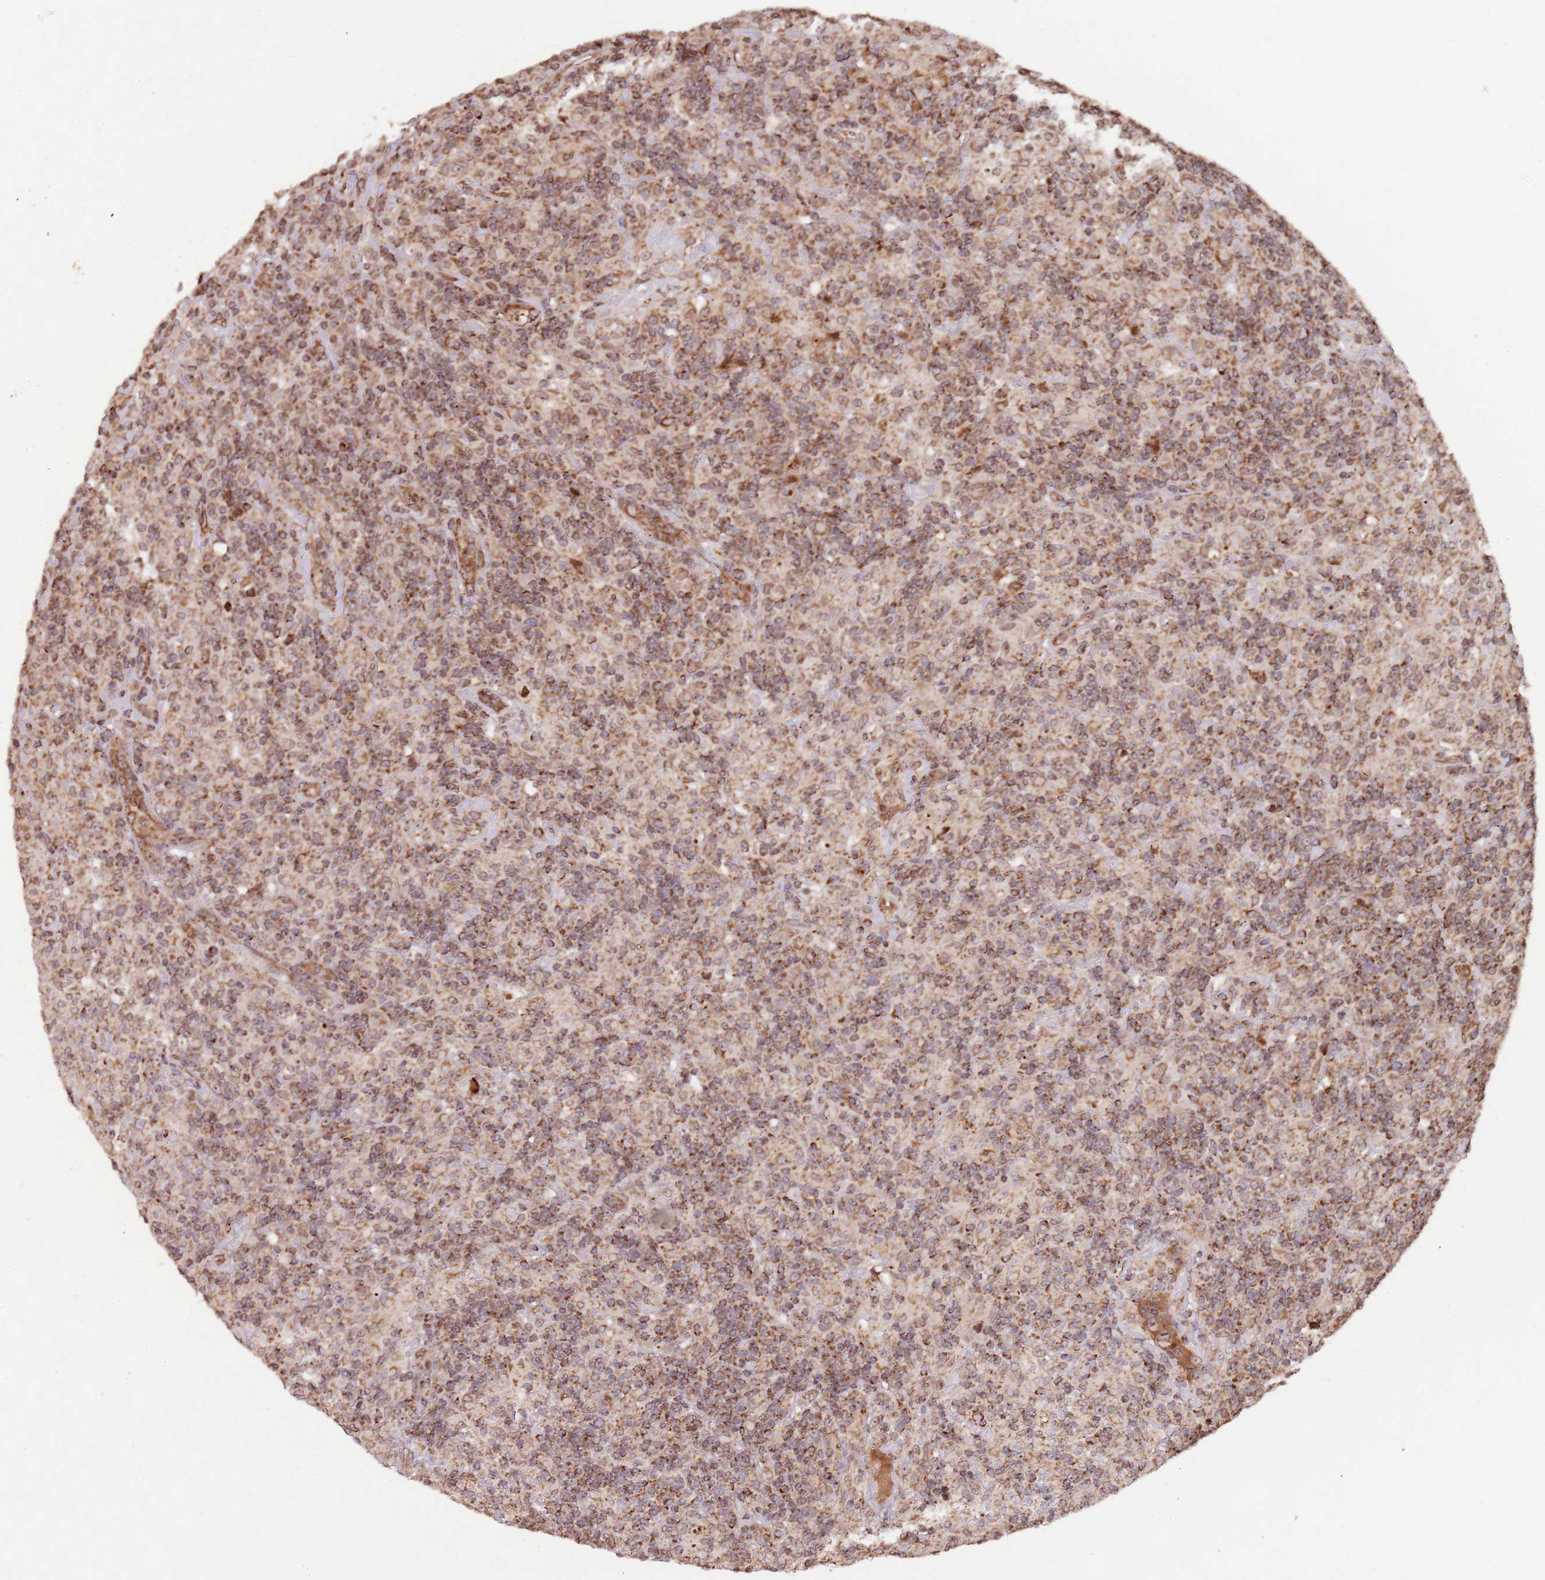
{"staining": {"intensity": "strong", "quantity": ">75%", "location": "cytoplasmic/membranous,nuclear"}, "tissue": "lymphoma", "cell_type": "Tumor cells", "image_type": "cancer", "snomed": [{"axis": "morphology", "description": "Hodgkin's disease, NOS"}, {"axis": "topography", "description": "Lymph node"}], "caption": "About >75% of tumor cells in human Hodgkin's disease demonstrate strong cytoplasmic/membranous and nuclear protein positivity as visualized by brown immunohistochemical staining.", "gene": "DCHS1", "patient": {"sex": "male", "age": 70}}